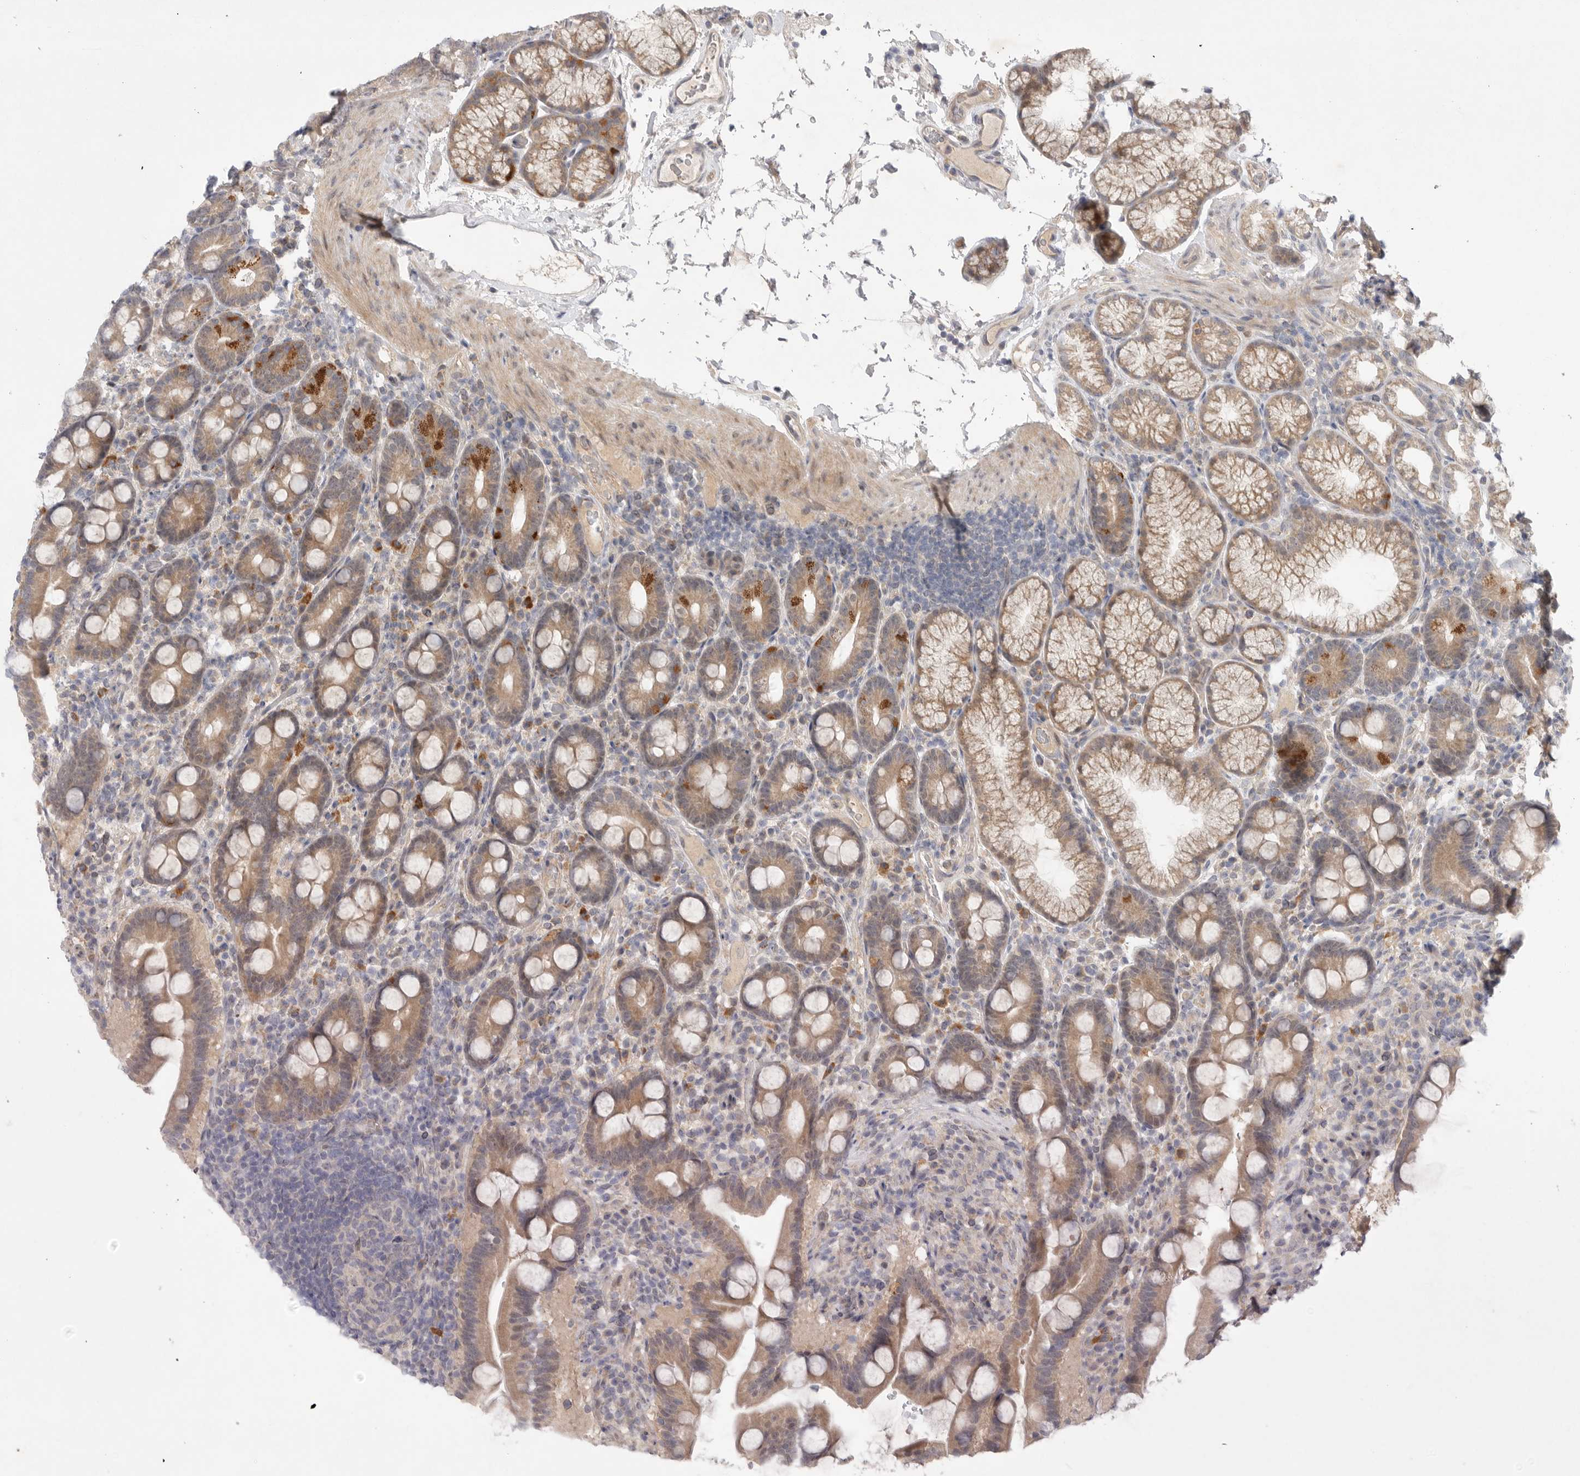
{"staining": {"intensity": "moderate", "quantity": ">75%", "location": "cytoplasmic/membranous"}, "tissue": "duodenum", "cell_type": "Glandular cells", "image_type": "normal", "snomed": [{"axis": "morphology", "description": "Normal tissue, NOS"}, {"axis": "topography", "description": "Duodenum"}], "caption": "Benign duodenum demonstrates moderate cytoplasmic/membranous expression in approximately >75% of glandular cells.", "gene": "PTPDC1", "patient": {"sex": "male", "age": 54}}